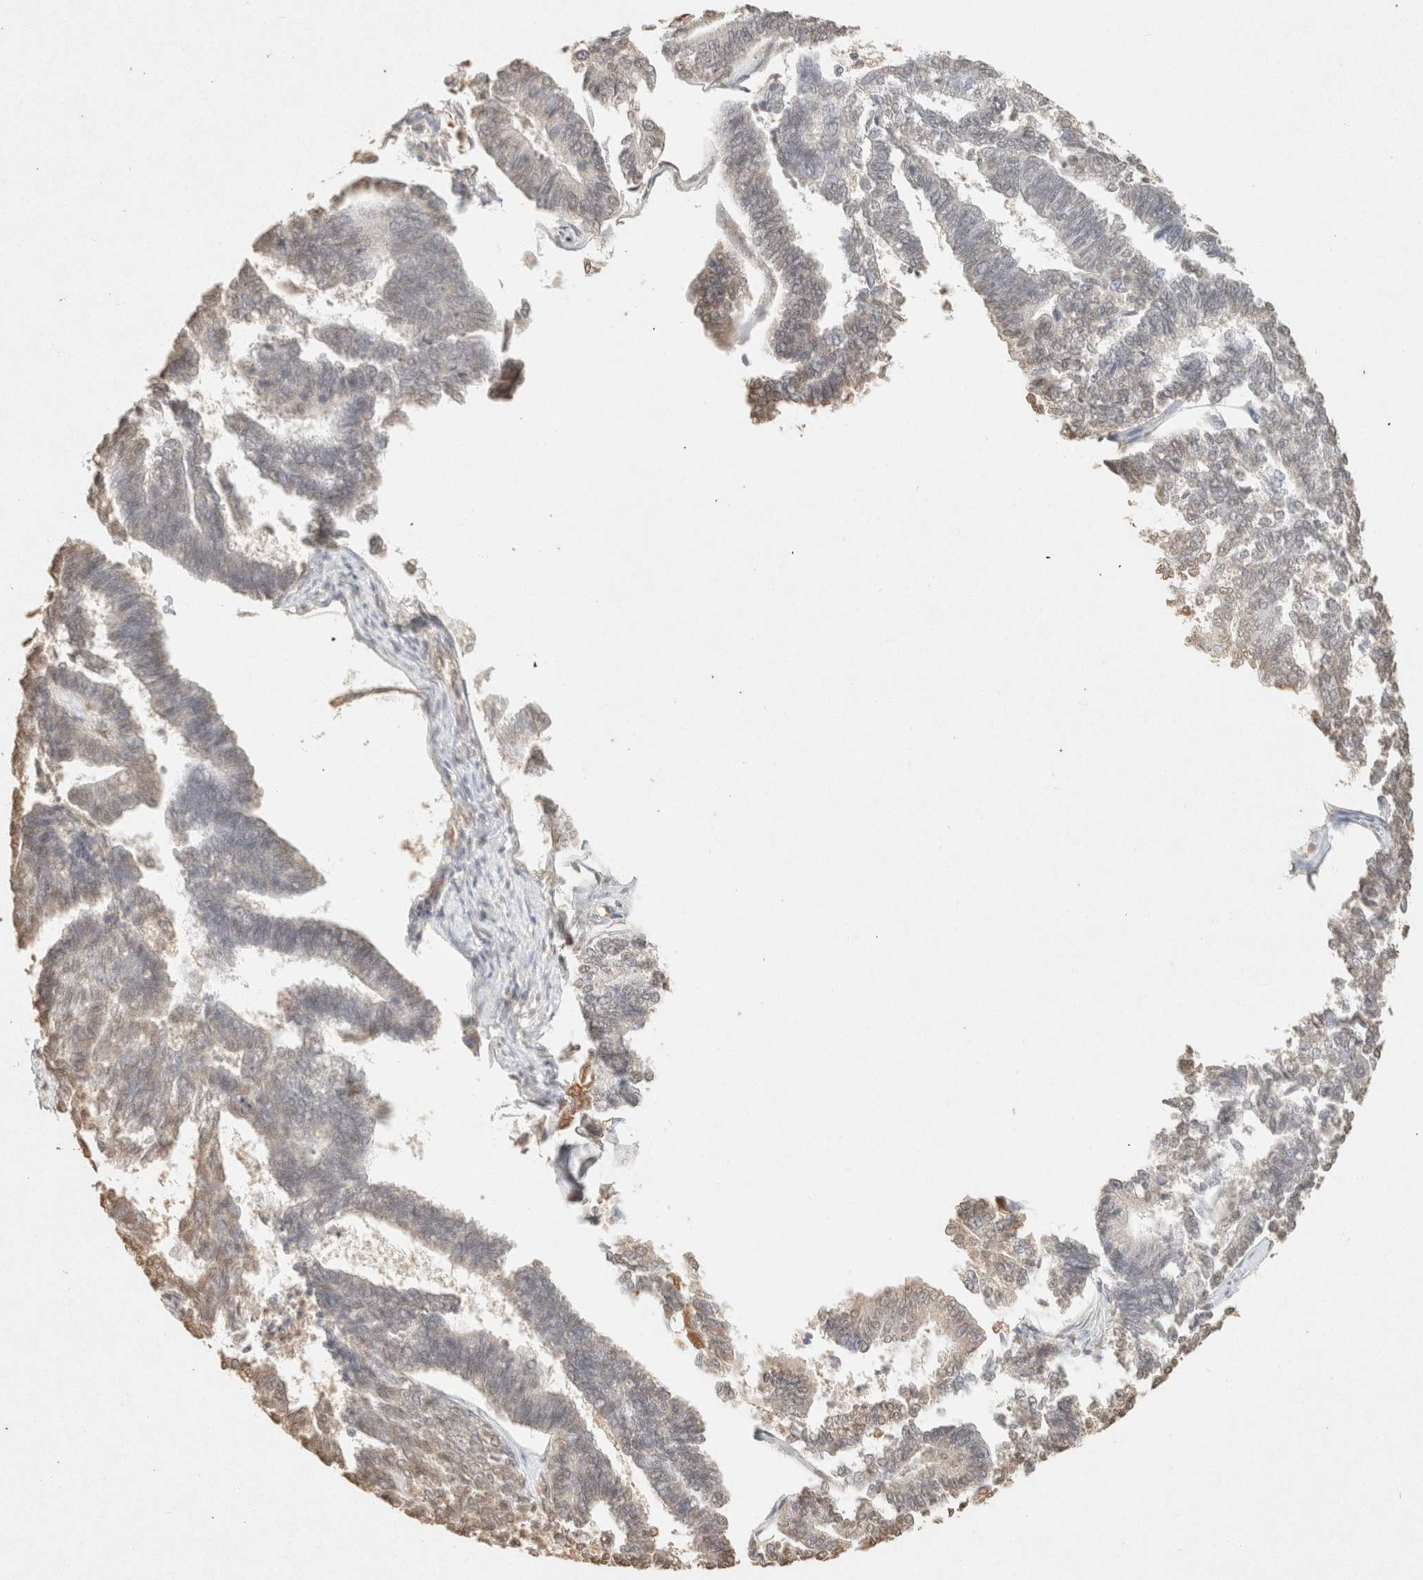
{"staining": {"intensity": "weak", "quantity": "<25%", "location": "cytoplasmic/membranous,nuclear"}, "tissue": "endometrial cancer", "cell_type": "Tumor cells", "image_type": "cancer", "snomed": [{"axis": "morphology", "description": "Adenocarcinoma, NOS"}, {"axis": "topography", "description": "Endometrium"}], "caption": "Image shows no significant protein expression in tumor cells of endometrial cancer.", "gene": "S100A13", "patient": {"sex": "female", "age": 70}}